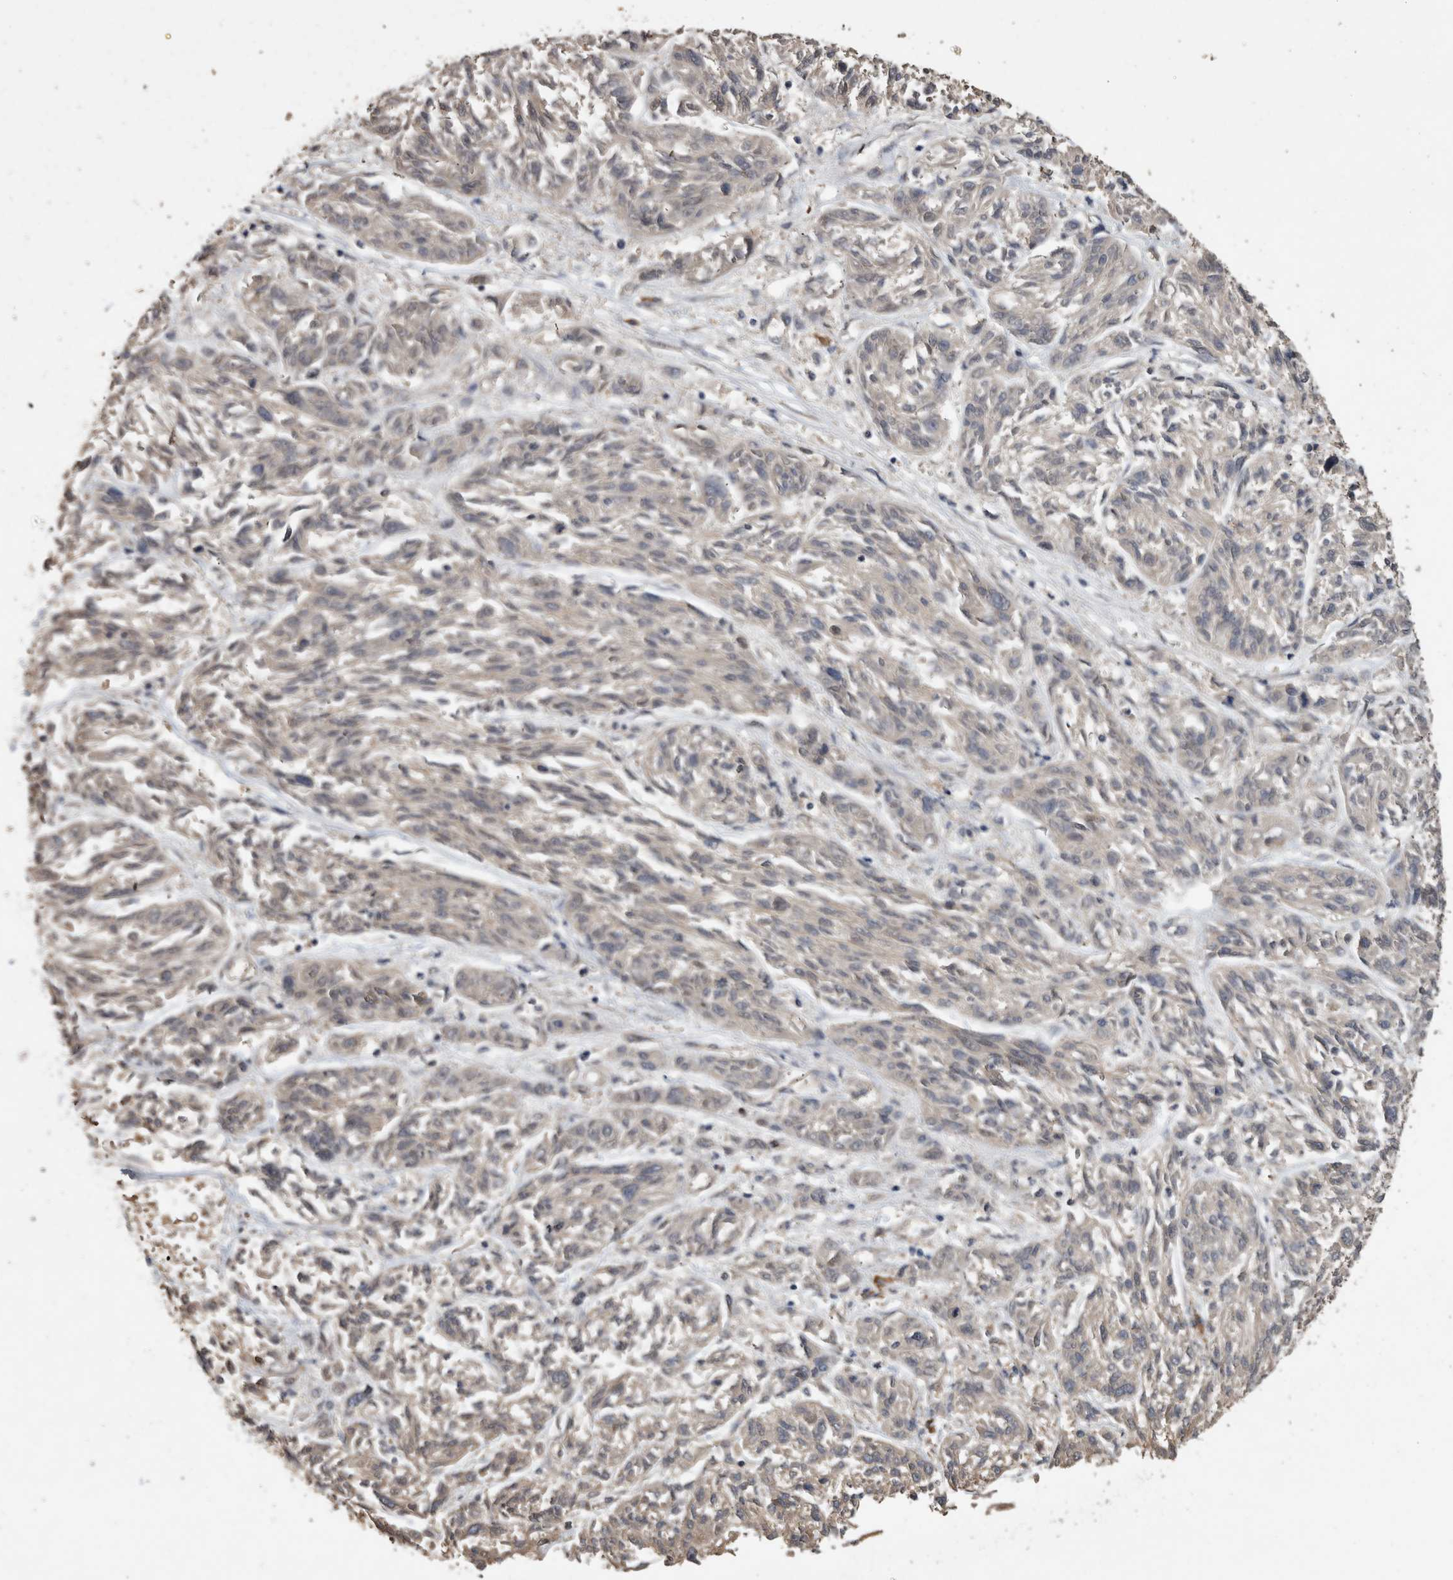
{"staining": {"intensity": "negative", "quantity": "none", "location": "none"}, "tissue": "melanoma", "cell_type": "Tumor cells", "image_type": "cancer", "snomed": [{"axis": "morphology", "description": "Malignant melanoma, NOS"}, {"axis": "topography", "description": "Skin"}], "caption": "Human melanoma stained for a protein using immunohistochemistry demonstrates no positivity in tumor cells.", "gene": "RHPN1", "patient": {"sex": "male", "age": 53}}